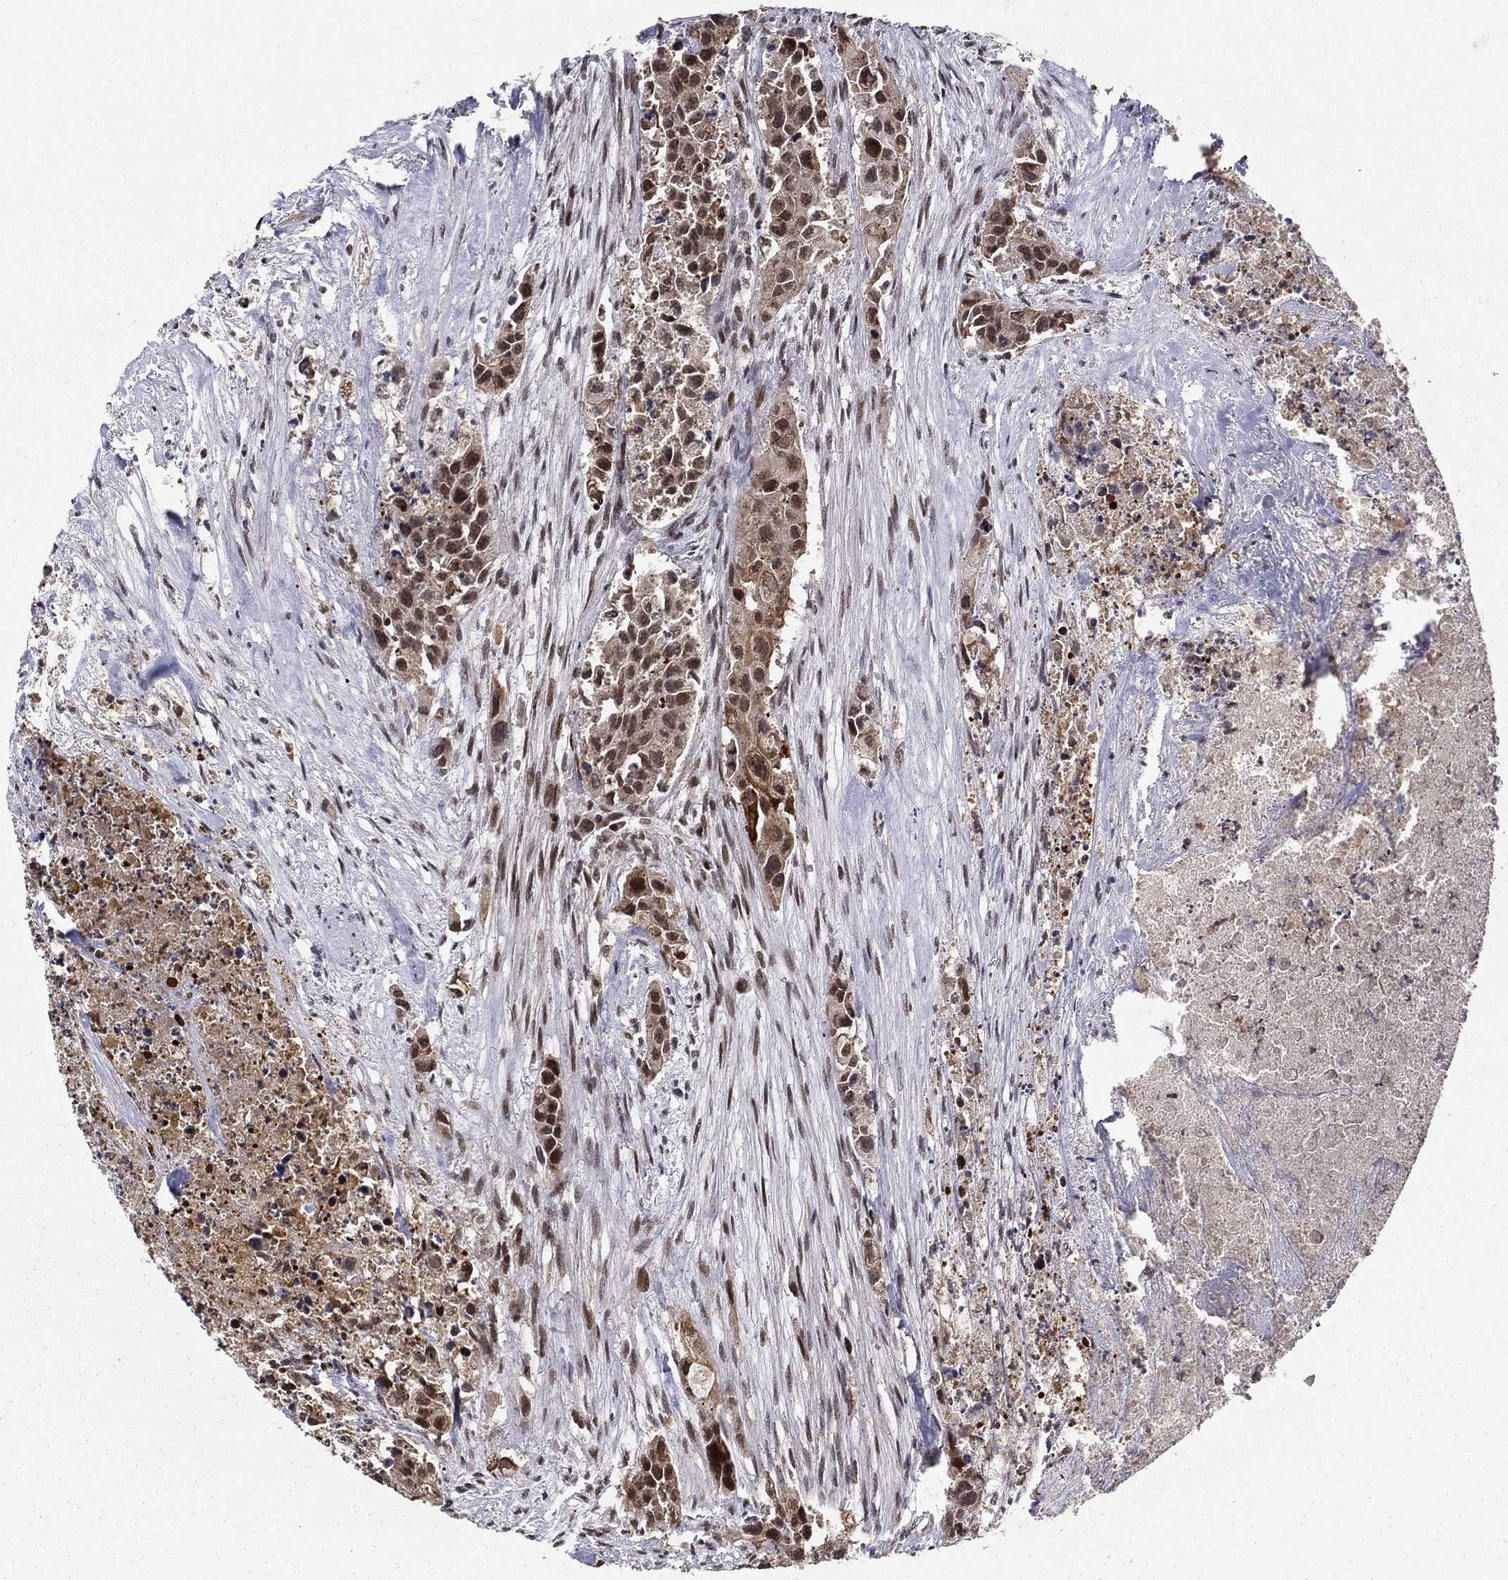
{"staining": {"intensity": "moderate", "quantity": "25%-75%", "location": "nuclear"}, "tissue": "urothelial cancer", "cell_type": "Tumor cells", "image_type": "cancer", "snomed": [{"axis": "morphology", "description": "Urothelial carcinoma, High grade"}, {"axis": "topography", "description": "Urinary bladder"}], "caption": "The immunohistochemical stain shows moderate nuclear positivity in tumor cells of urothelial cancer tissue.", "gene": "CDCA7L", "patient": {"sex": "female", "age": 73}}